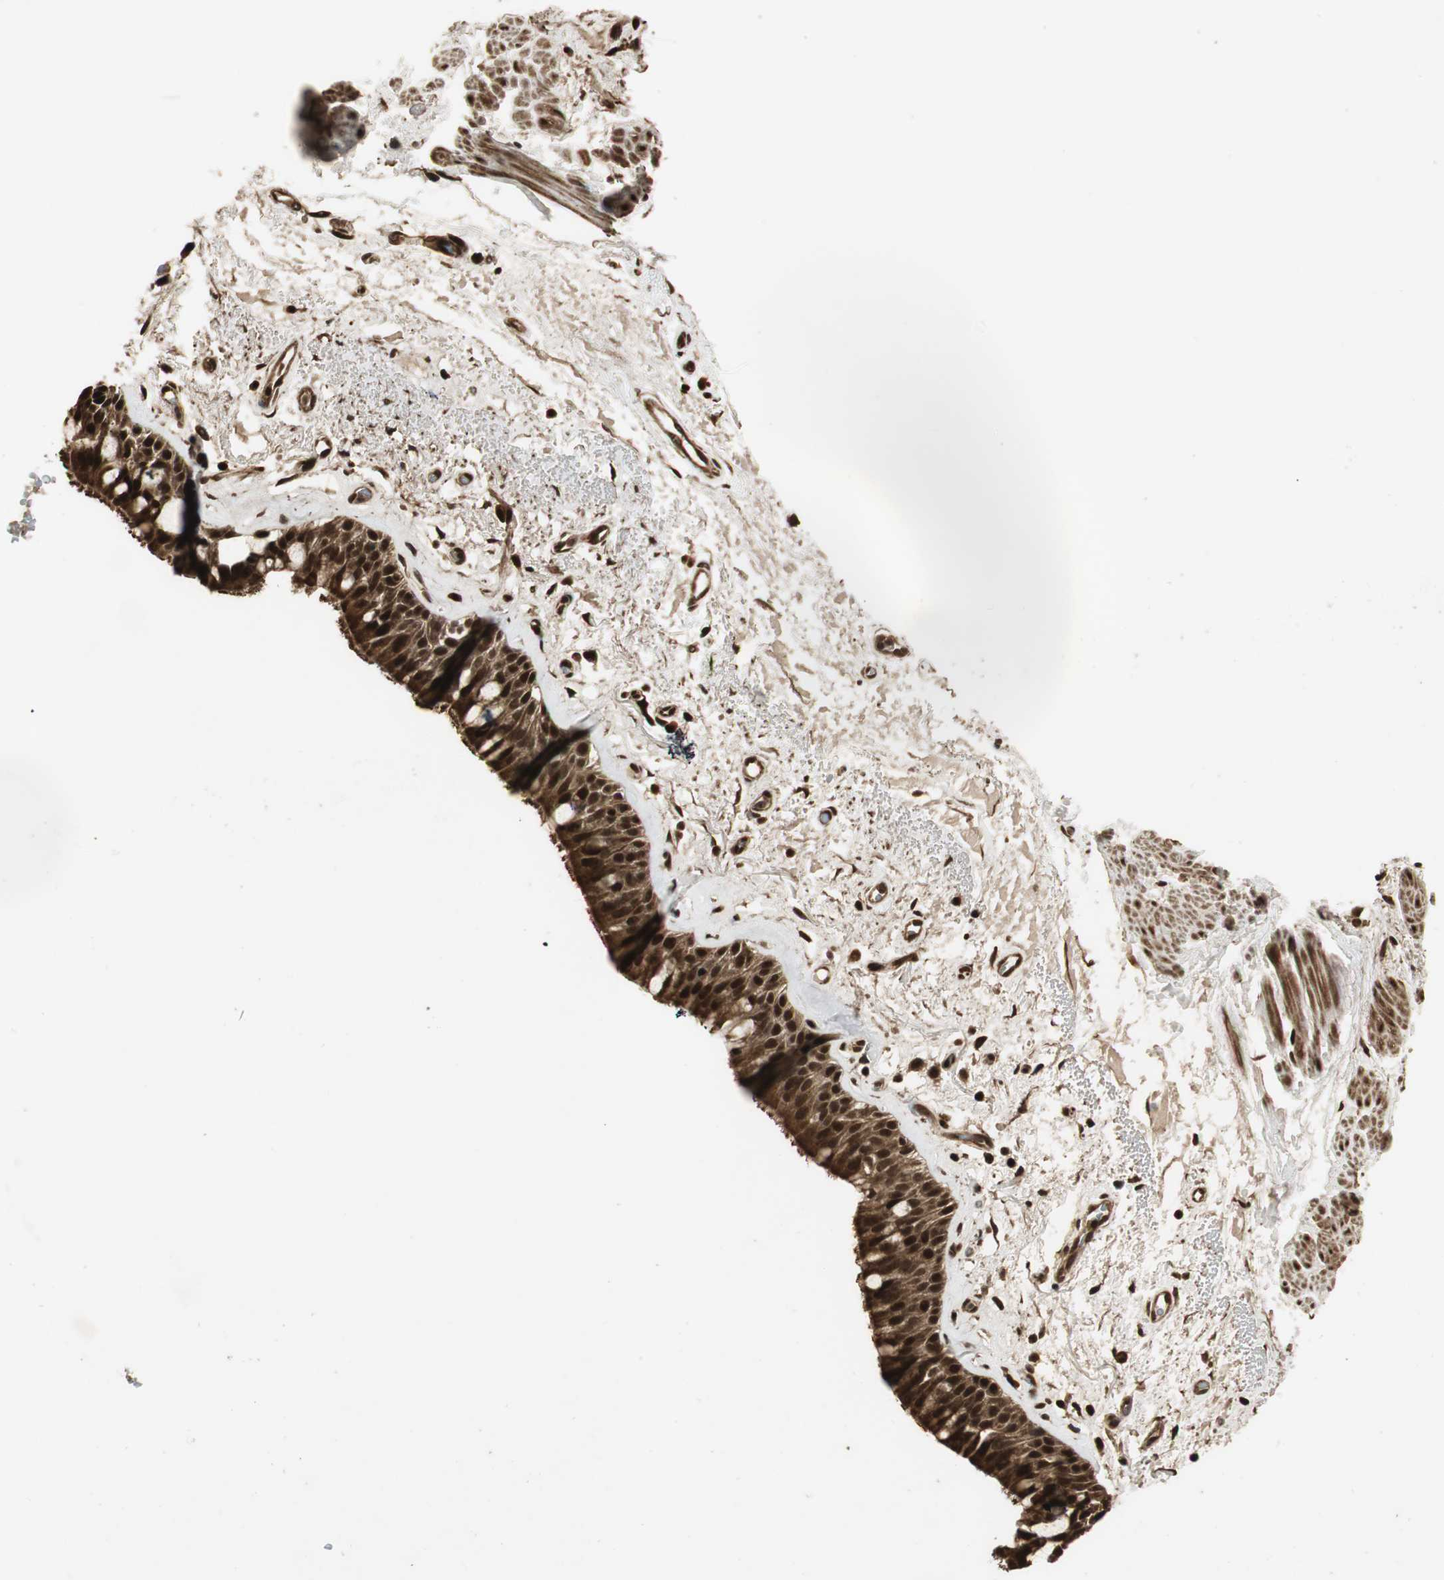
{"staining": {"intensity": "strong", "quantity": ">75%", "location": "cytoplasmic/membranous,nuclear"}, "tissue": "bronchus", "cell_type": "Respiratory epithelial cells", "image_type": "normal", "snomed": [{"axis": "morphology", "description": "Normal tissue, NOS"}, {"axis": "topography", "description": "Bronchus"}], "caption": "A brown stain highlights strong cytoplasmic/membranous,nuclear positivity of a protein in respiratory epithelial cells of unremarkable human bronchus.", "gene": "RPA3", "patient": {"sex": "male", "age": 66}}